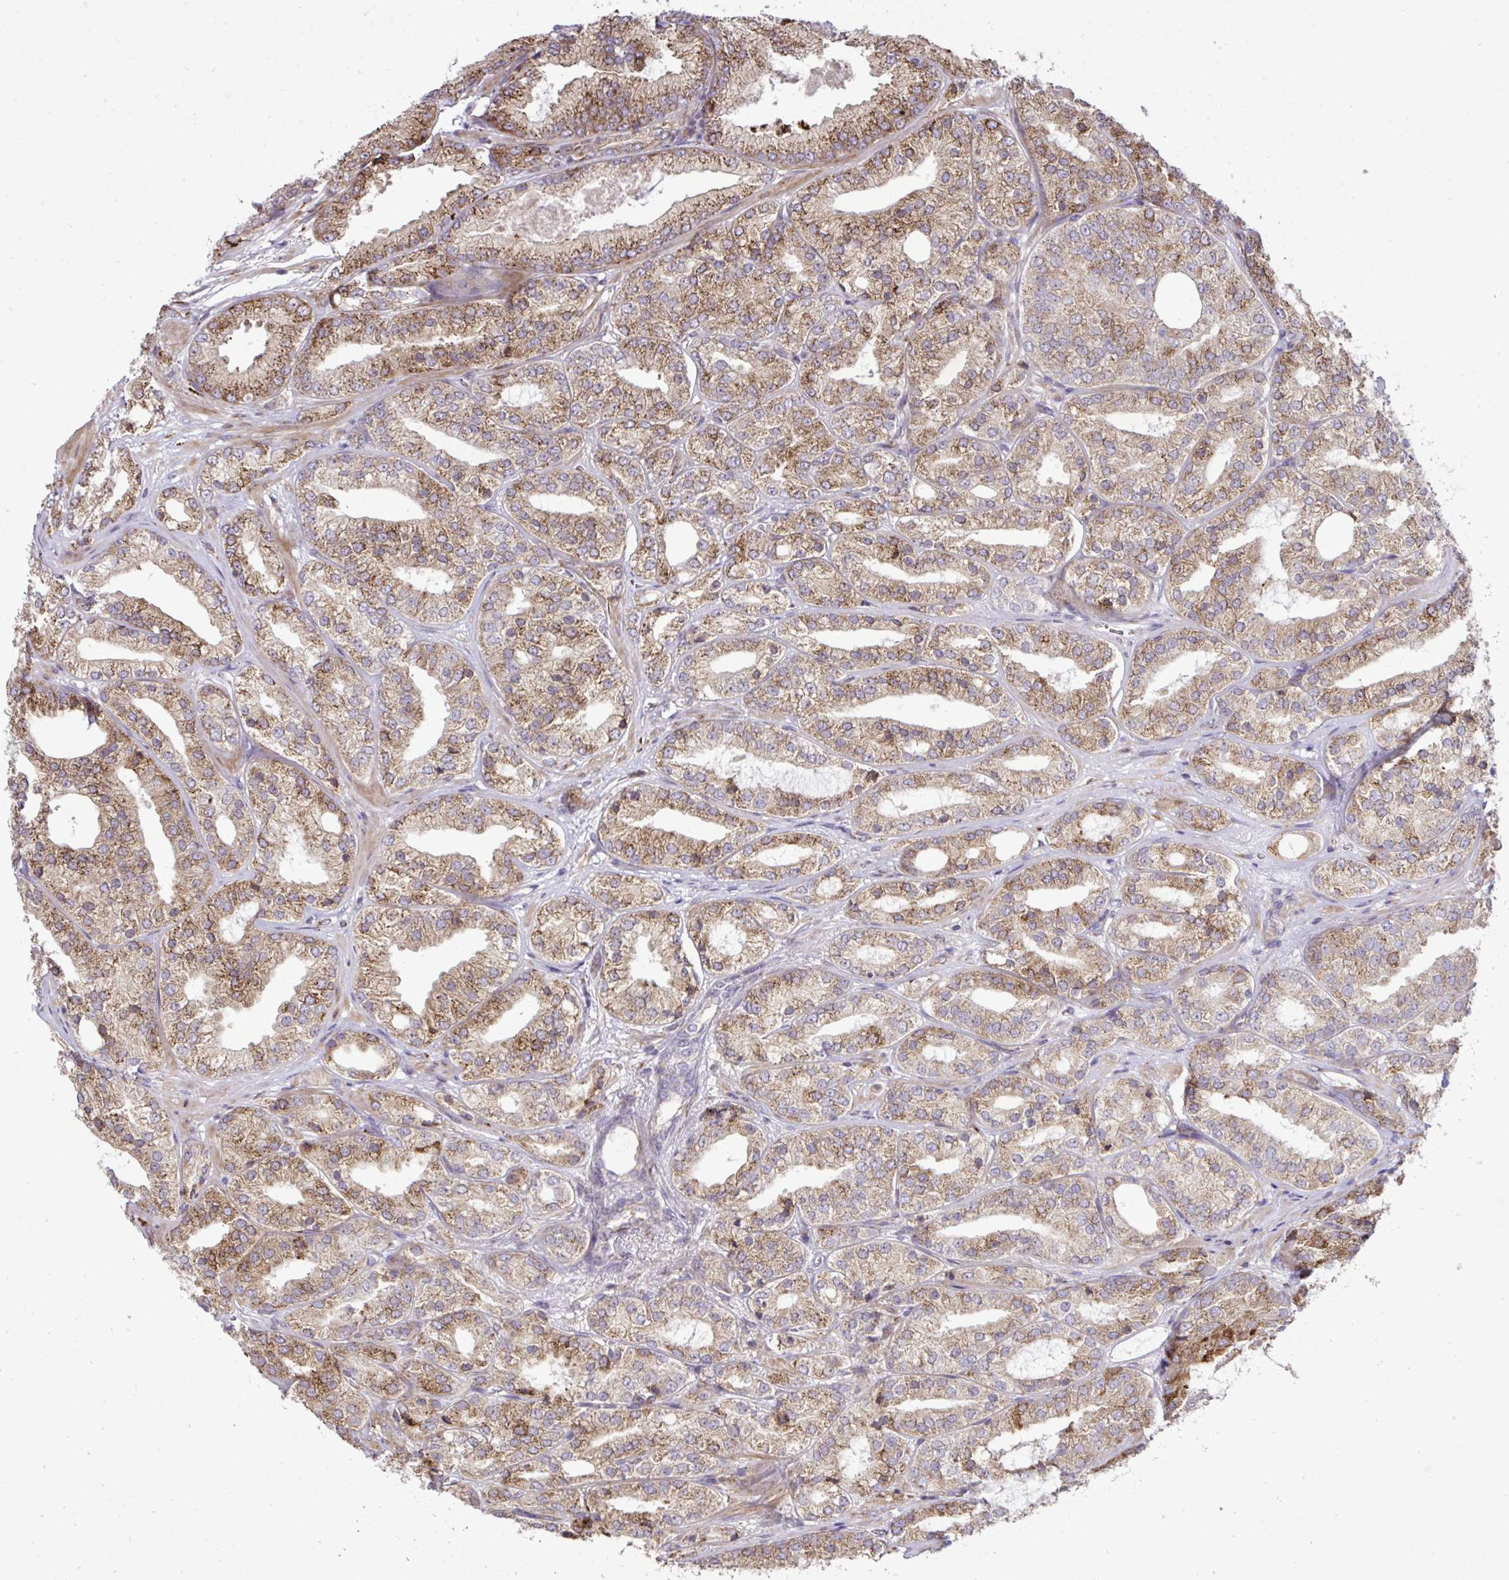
{"staining": {"intensity": "moderate", "quantity": ">75%", "location": "cytoplasmic/membranous"}, "tissue": "prostate cancer", "cell_type": "Tumor cells", "image_type": "cancer", "snomed": [{"axis": "morphology", "description": "Adenocarcinoma, High grade"}, {"axis": "topography", "description": "Prostate"}], "caption": "Protein expression by IHC shows moderate cytoplasmic/membranous expression in approximately >75% of tumor cells in prostate cancer. The staining was performed using DAB, with brown indicating positive protein expression. Nuclei are stained blue with hematoxylin.", "gene": "LIMS1", "patient": {"sex": "male", "age": 68}}